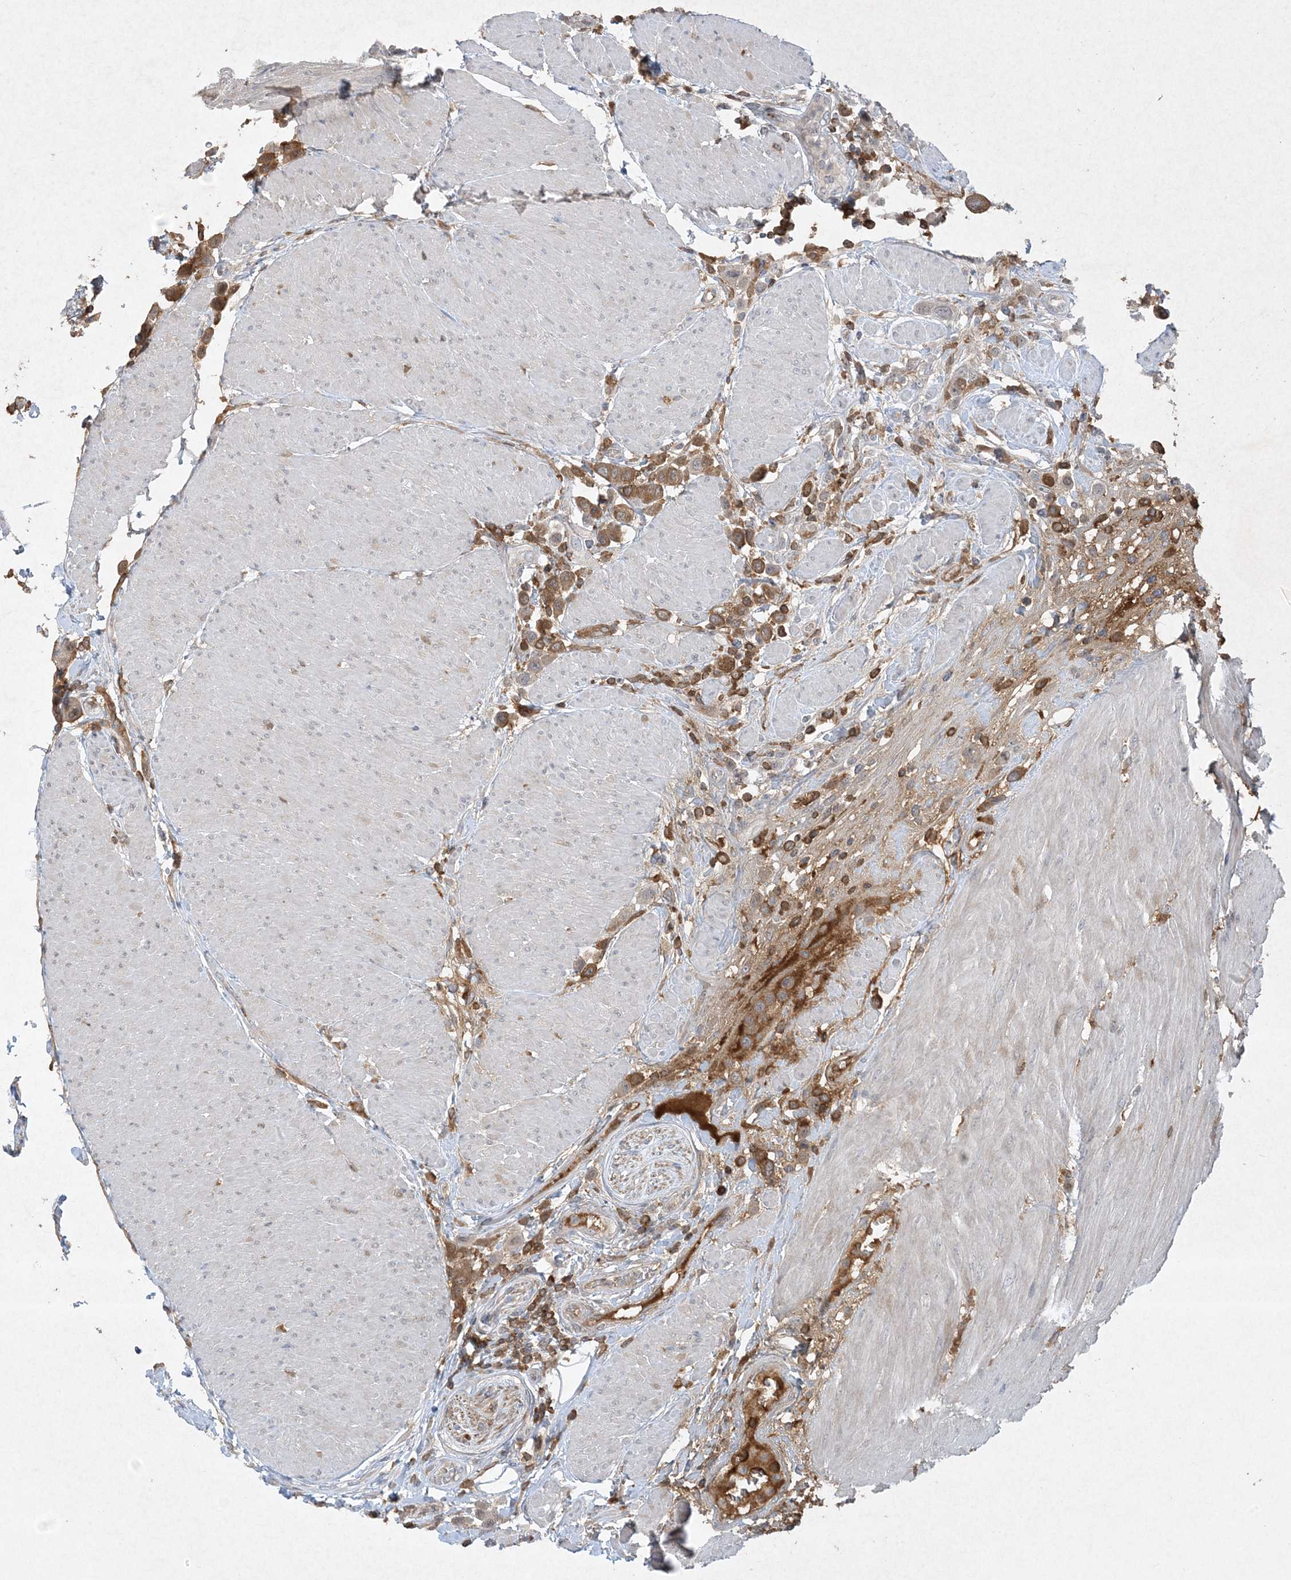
{"staining": {"intensity": "moderate", "quantity": ">75%", "location": "cytoplasmic/membranous"}, "tissue": "urothelial cancer", "cell_type": "Tumor cells", "image_type": "cancer", "snomed": [{"axis": "morphology", "description": "Urothelial carcinoma, High grade"}, {"axis": "topography", "description": "Urinary bladder"}], "caption": "A brown stain highlights moderate cytoplasmic/membranous expression of a protein in human high-grade urothelial carcinoma tumor cells.", "gene": "FETUB", "patient": {"sex": "male", "age": 50}}